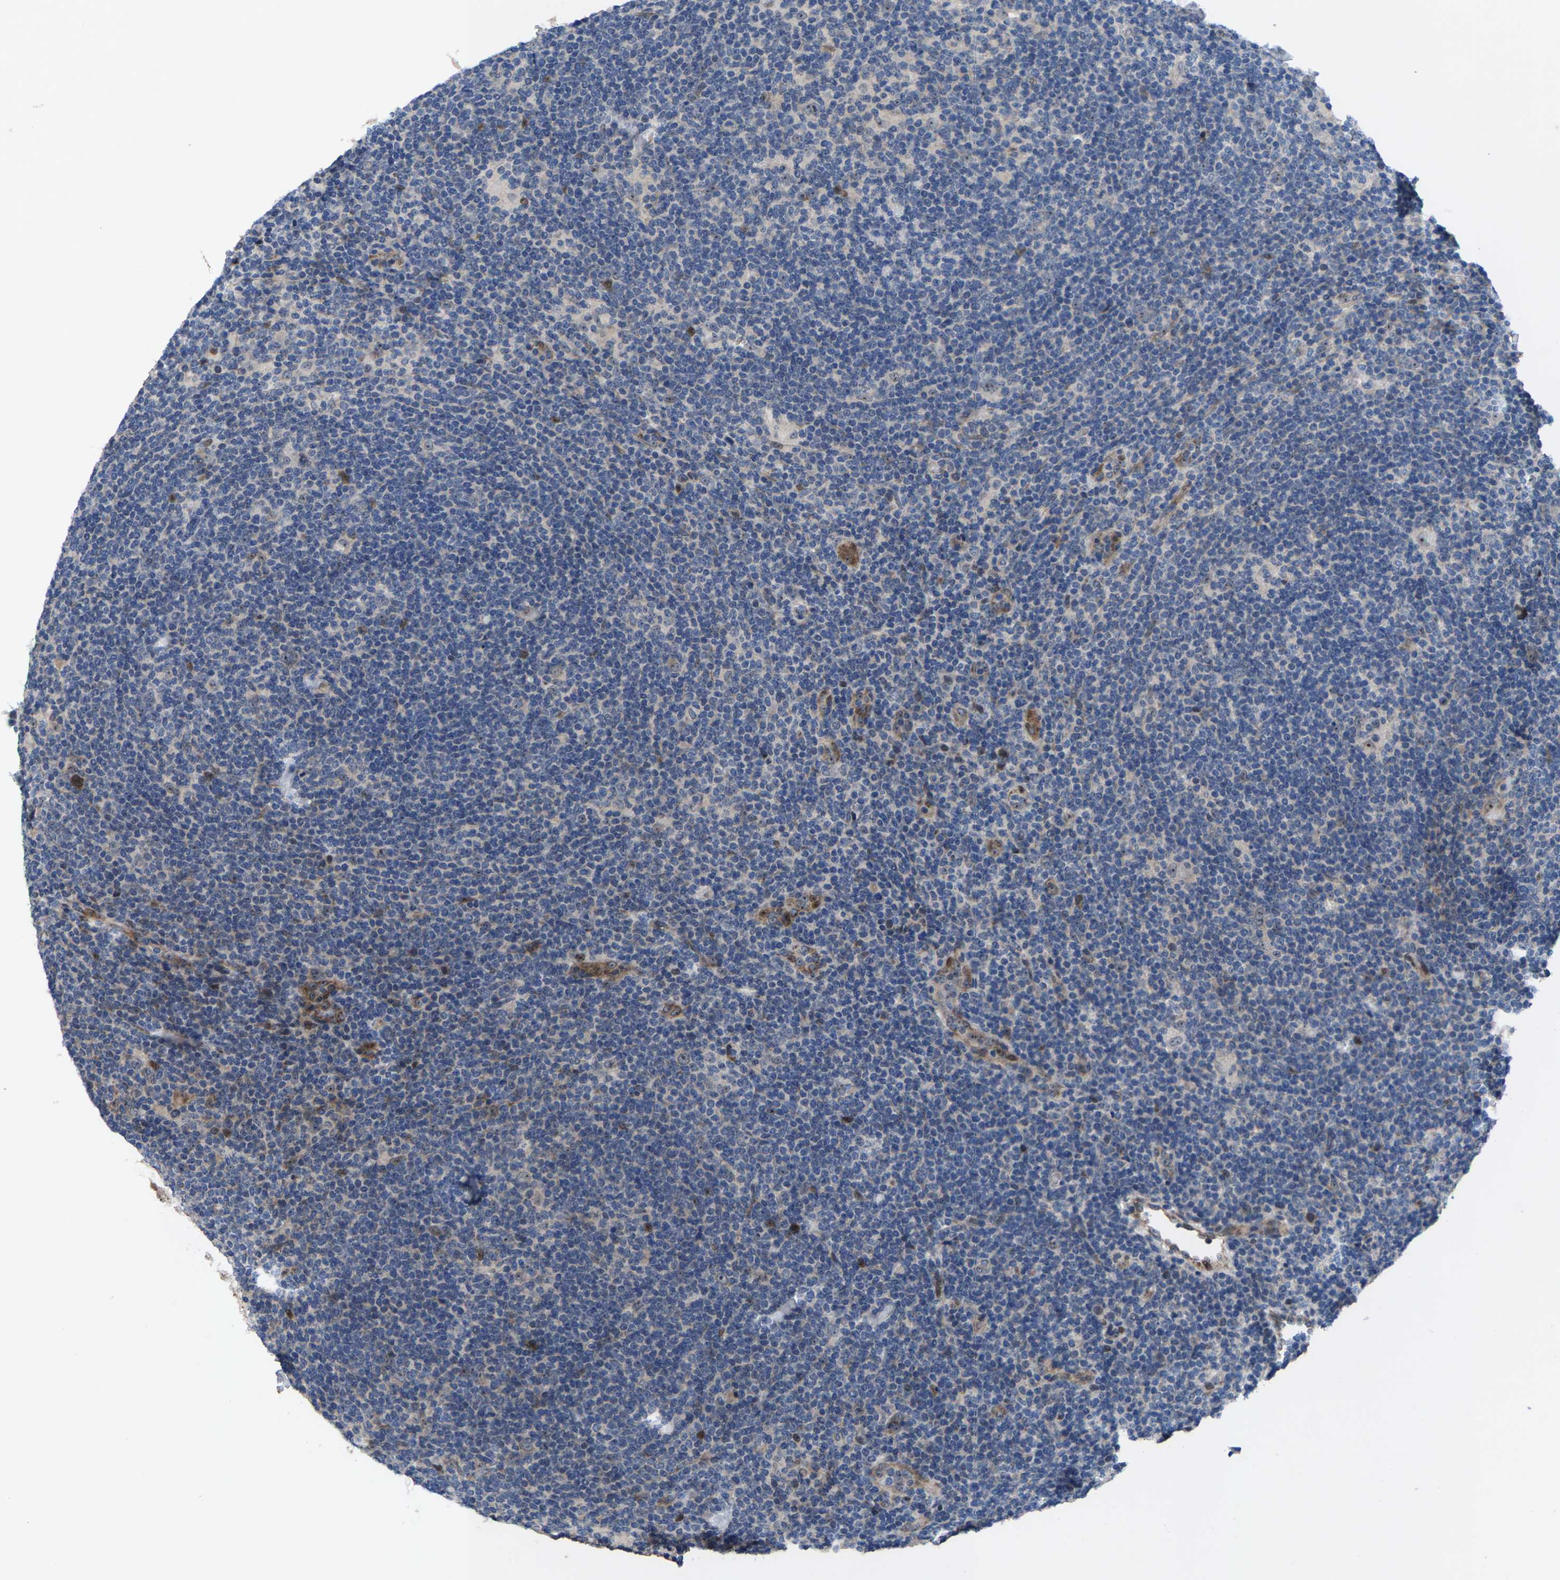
{"staining": {"intensity": "weak", "quantity": "<25%", "location": "nuclear"}, "tissue": "lymphoma", "cell_type": "Tumor cells", "image_type": "cancer", "snomed": [{"axis": "morphology", "description": "Hodgkin's disease, NOS"}, {"axis": "topography", "description": "Lymph node"}], "caption": "A high-resolution histopathology image shows IHC staining of Hodgkin's disease, which demonstrates no significant positivity in tumor cells.", "gene": "HAUS6", "patient": {"sex": "female", "age": 57}}